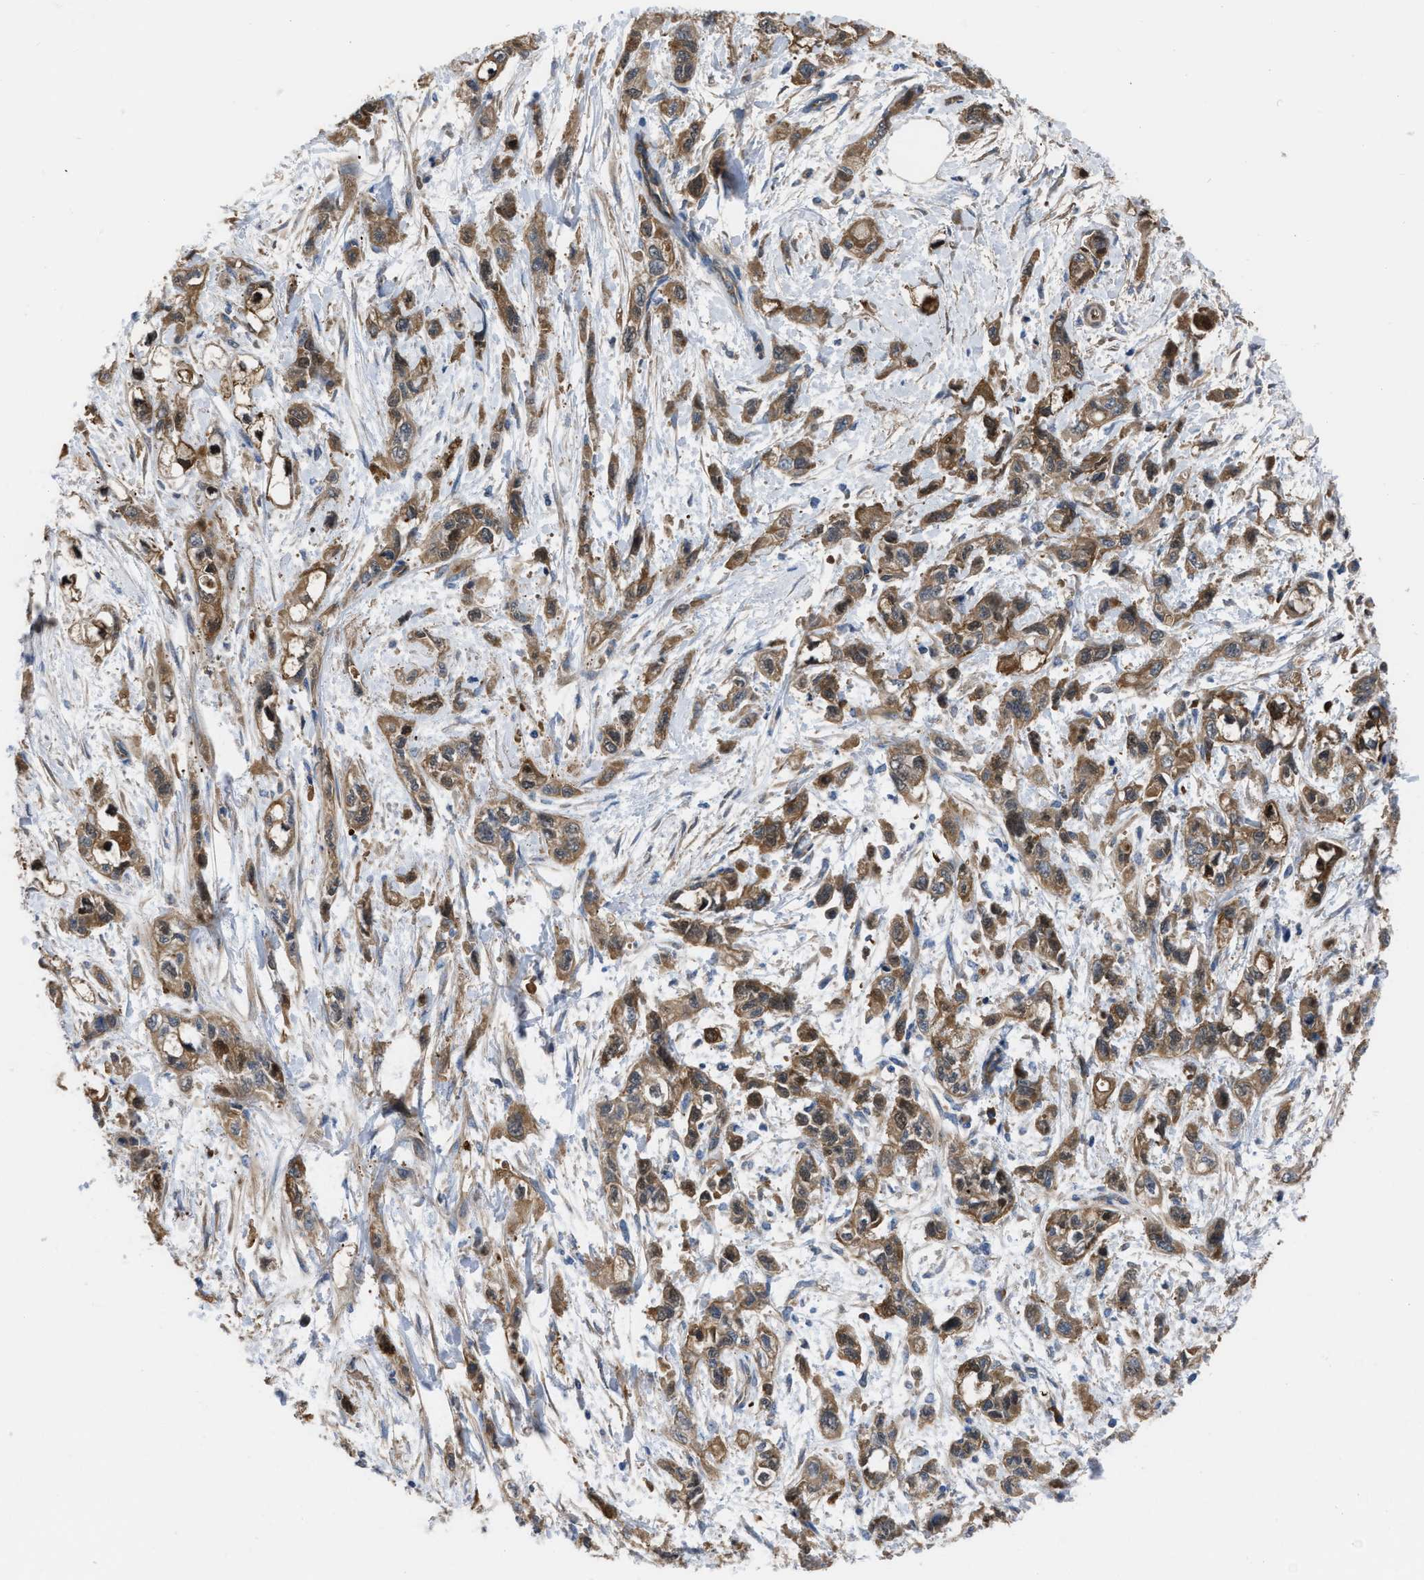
{"staining": {"intensity": "strong", "quantity": "25%-75%", "location": "cytoplasmic/membranous,nuclear"}, "tissue": "pancreatic cancer", "cell_type": "Tumor cells", "image_type": "cancer", "snomed": [{"axis": "morphology", "description": "Adenocarcinoma, NOS"}, {"axis": "topography", "description": "Pancreas"}], "caption": "Strong cytoplasmic/membranous and nuclear staining for a protein is seen in about 25%-75% of tumor cells of adenocarcinoma (pancreatic) using immunohistochemistry.", "gene": "TRIOBP", "patient": {"sex": "male", "age": 74}}